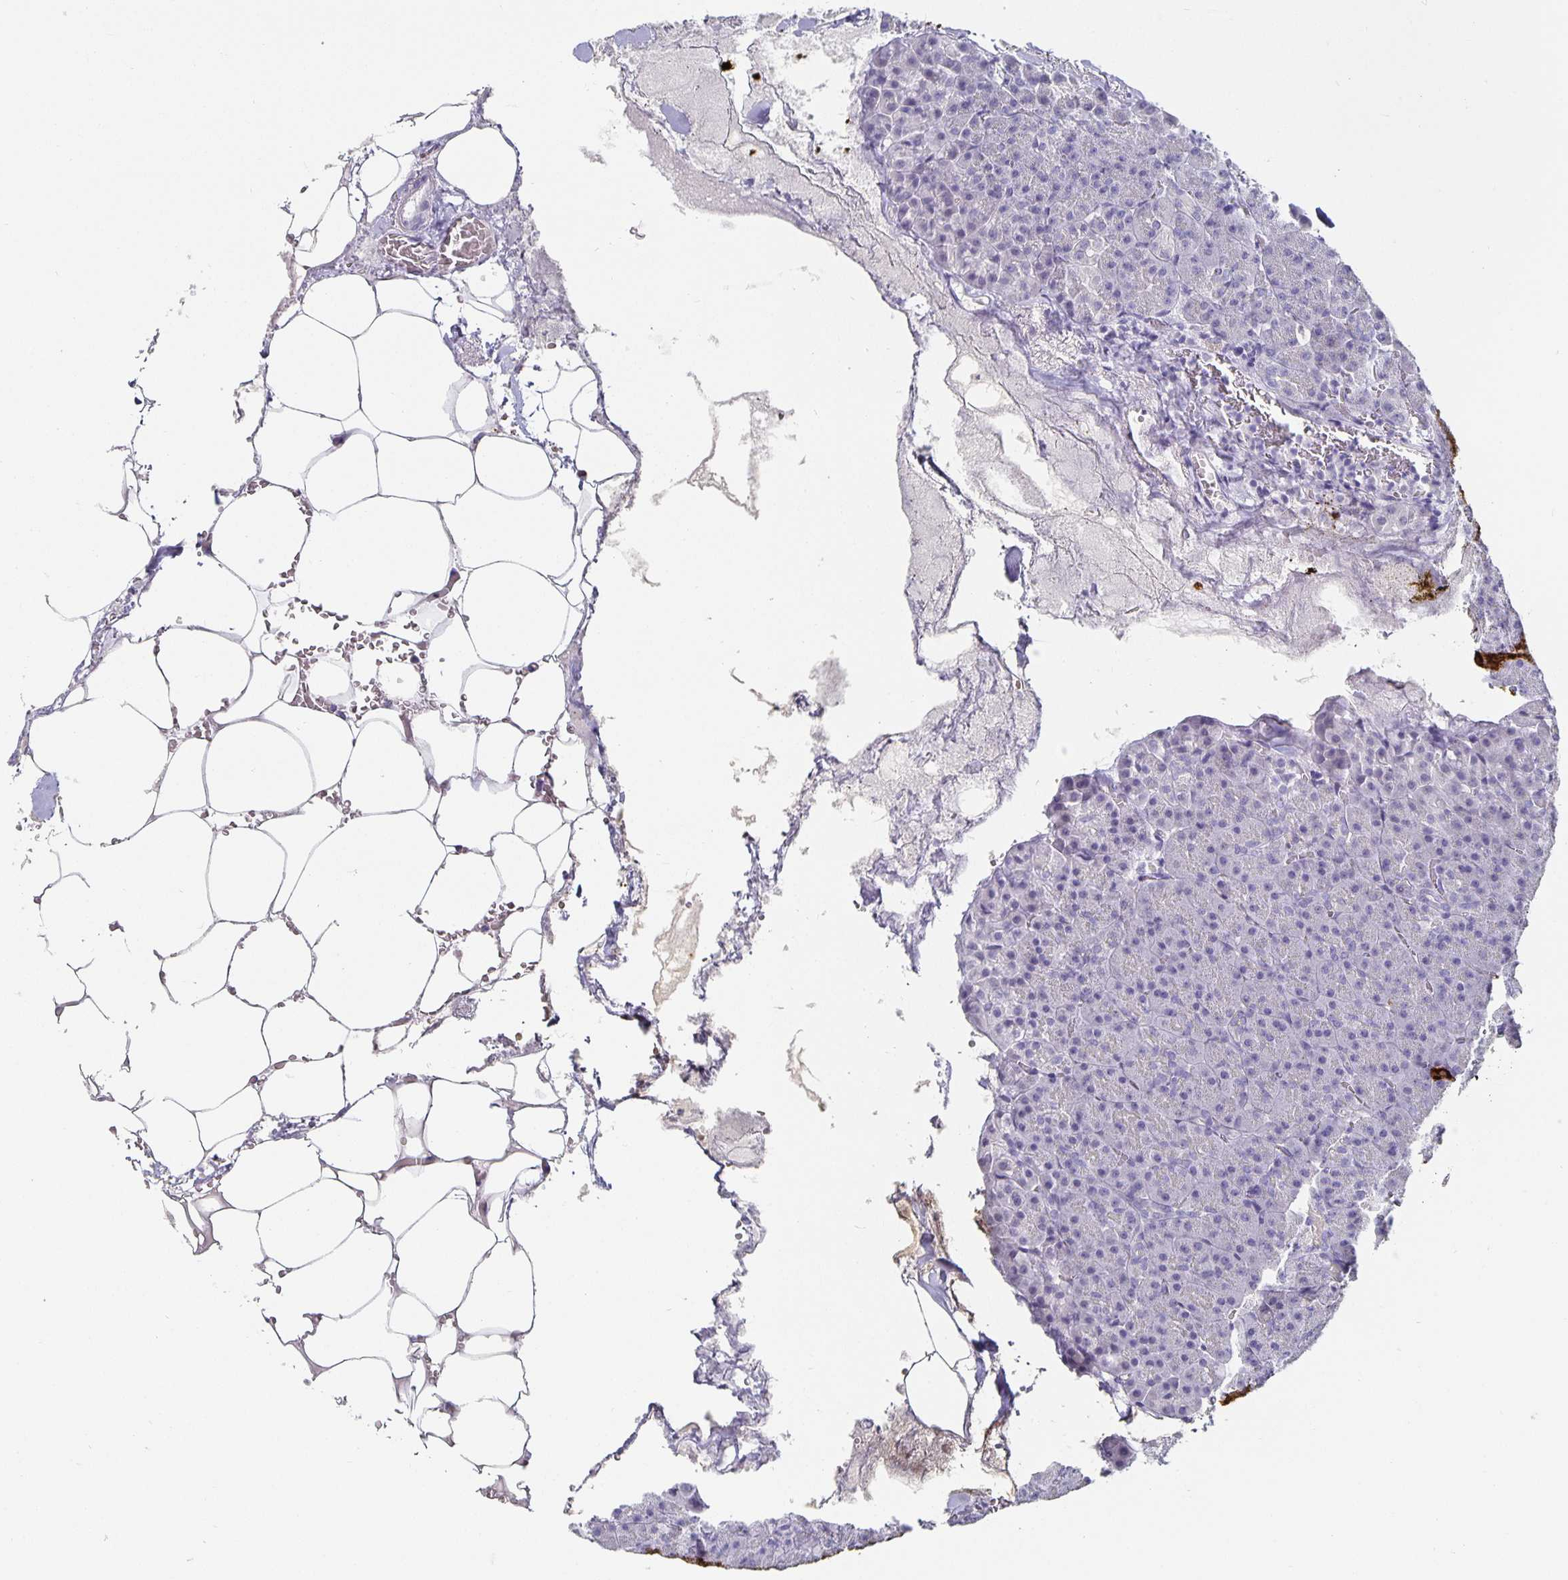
{"staining": {"intensity": "negative", "quantity": "none", "location": "none"}, "tissue": "pancreas", "cell_type": "Exocrine glandular cells", "image_type": "normal", "snomed": [{"axis": "morphology", "description": "Normal tissue, NOS"}, {"axis": "topography", "description": "Pancreas"}], "caption": "Exocrine glandular cells show no significant protein expression in benign pancreas.", "gene": "CHGA", "patient": {"sex": "female", "age": 74}}